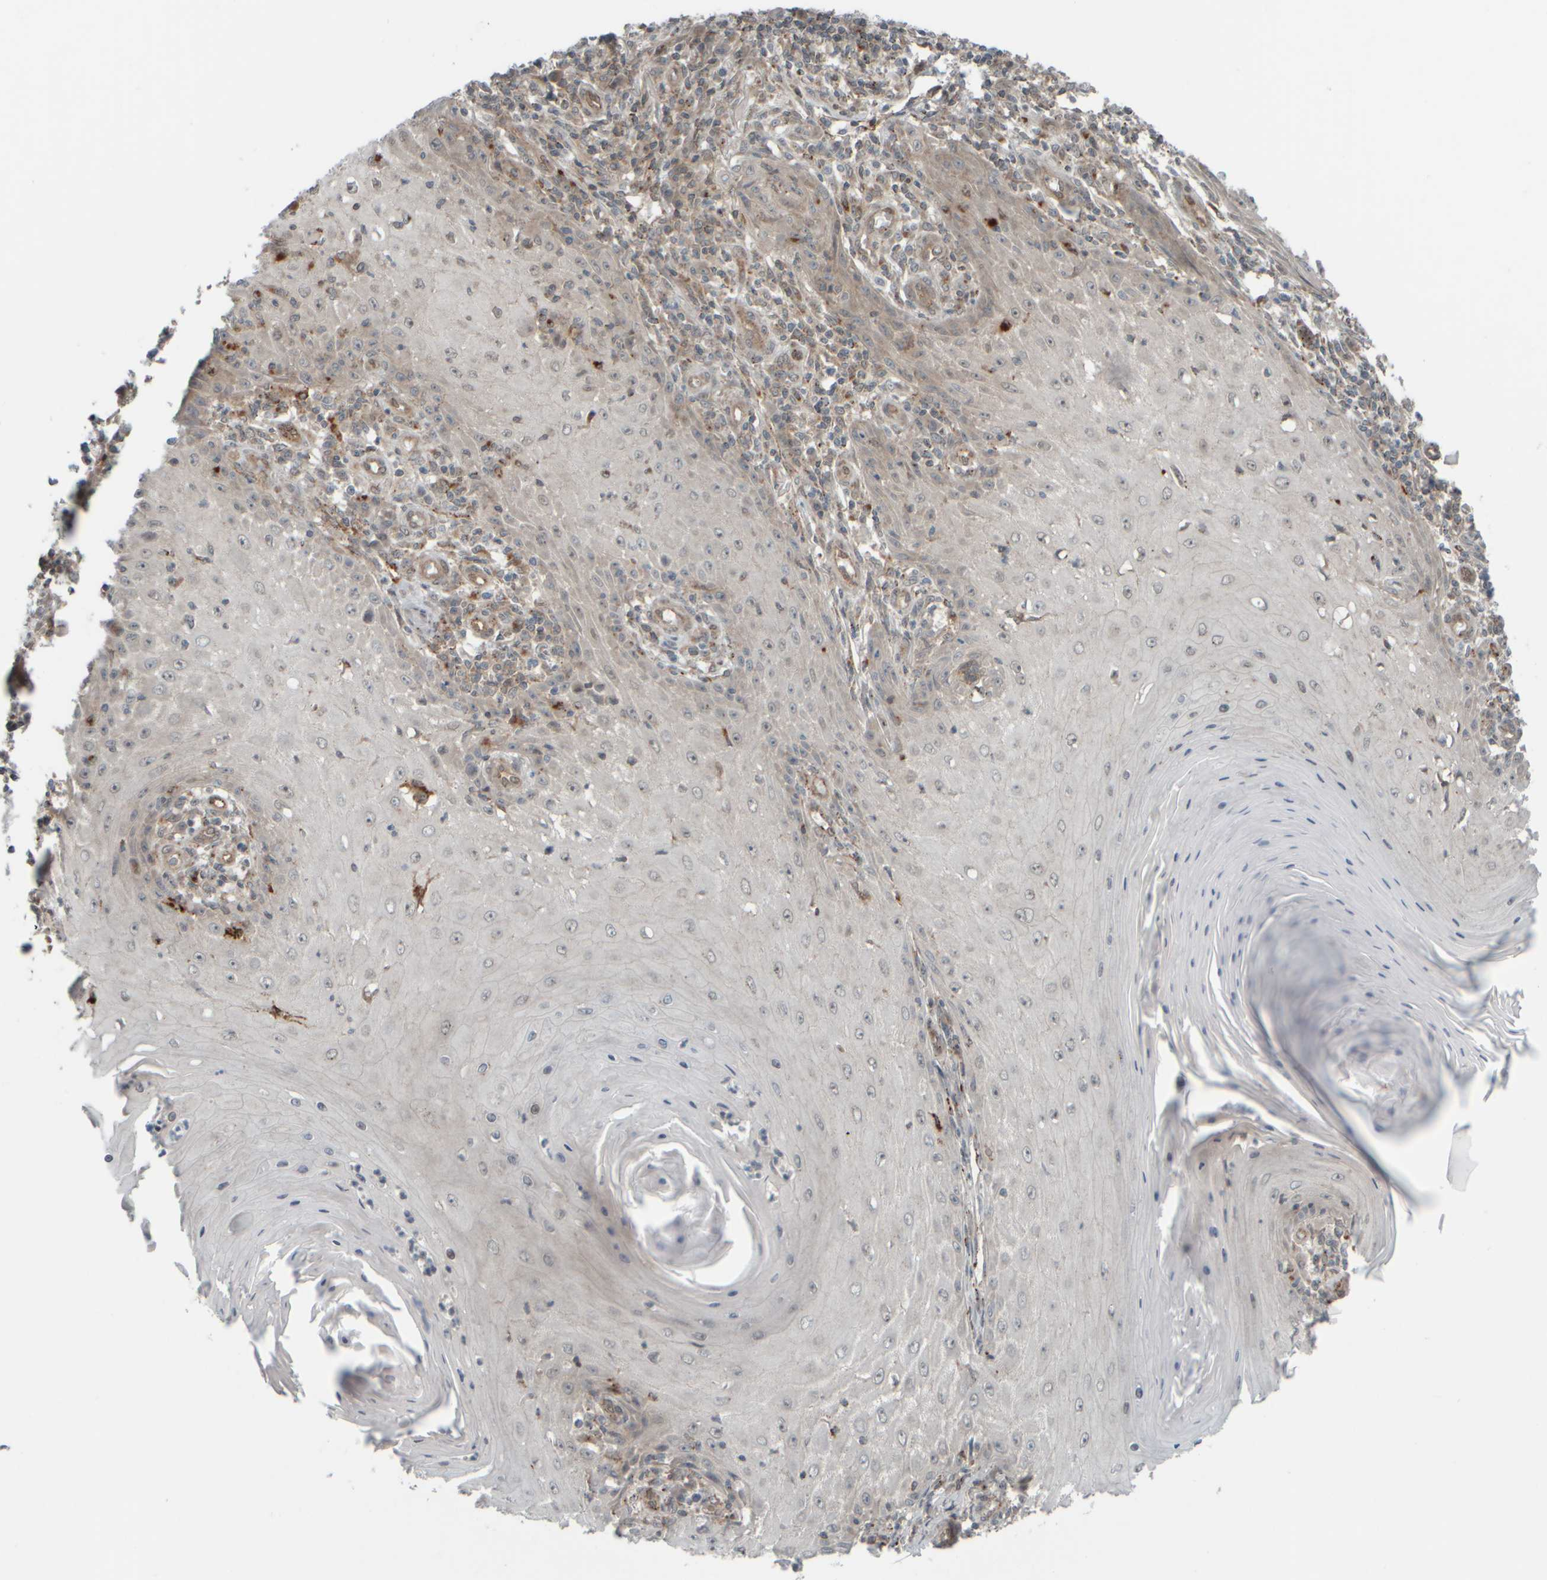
{"staining": {"intensity": "weak", "quantity": "<25%", "location": "cytoplasmic/membranous"}, "tissue": "skin cancer", "cell_type": "Tumor cells", "image_type": "cancer", "snomed": [{"axis": "morphology", "description": "Squamous cell carcinoma, NOS"}, {"axis": "topography", "description": "Skin"}], "caption": "A high-resolution micrograph shows IHC staining of skin squamous cell carcinoma, which shows no significant staining in tumor cells. The staining is performed using DAB (3,3'-diaminobenzidine) brown chromogen with nuclei counter-stained in using hematoxylin.", "gene": "GIGYF1", "patient": {"sex": "female", "age": 73}}